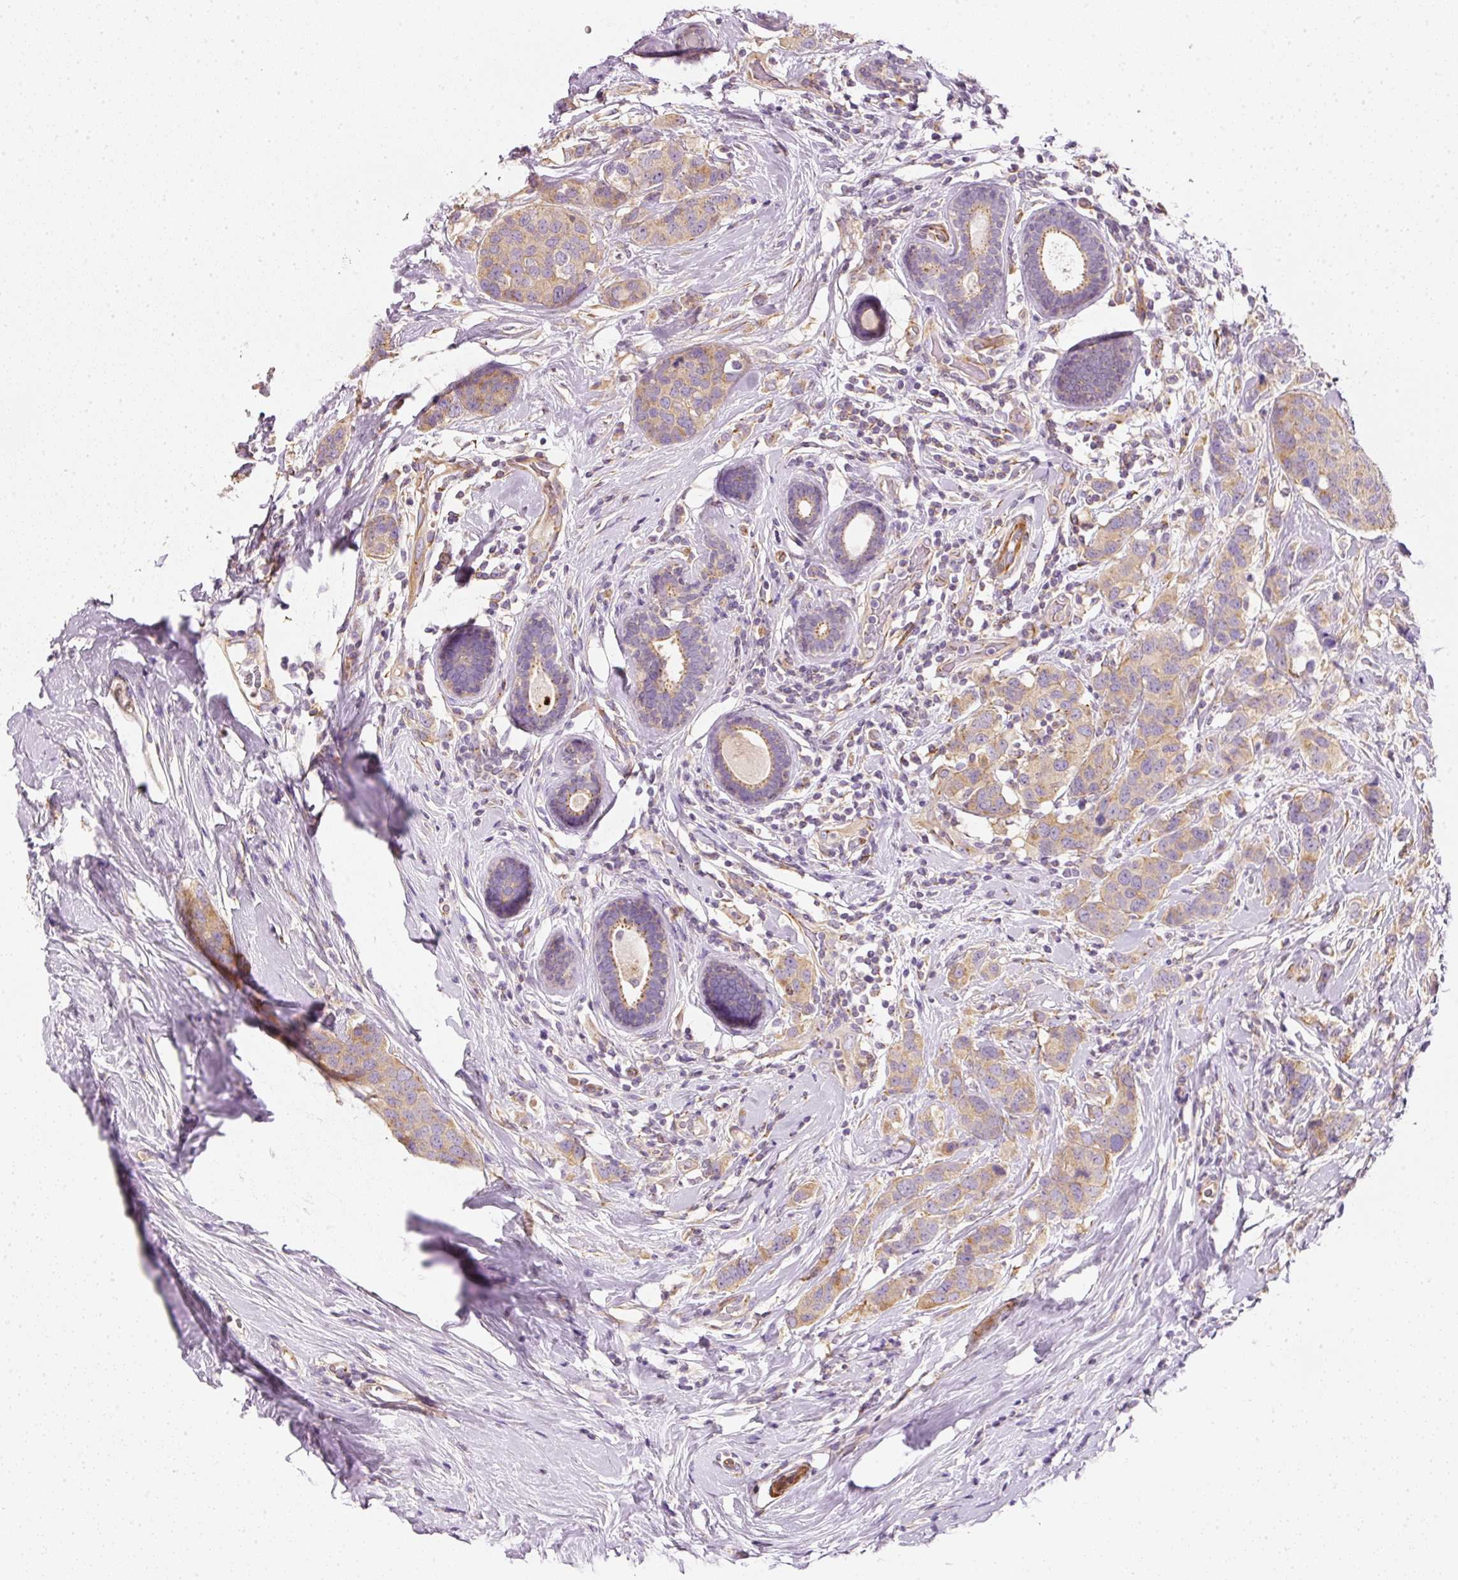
{"staining": {"intensity": "weak", "quantity": ">75%", "location": "cytoplasmic/membranous"}, "tissue": "breast cancer", "cell_type": "Tumor cells", "image_type": "cancer", "snomed": [{"axis": "morphology", "description": "Lobular carcinoma"}, {"axis": "topography", "description": "Breast"}], "caption": "An image of human lobular carcinoma (breast) stained for a protein exhibits weak cytoplasmic/membranous brown staining in tumor cells.", "gene": "RNF167", "patient": {"sex": "female", "age": 59}}